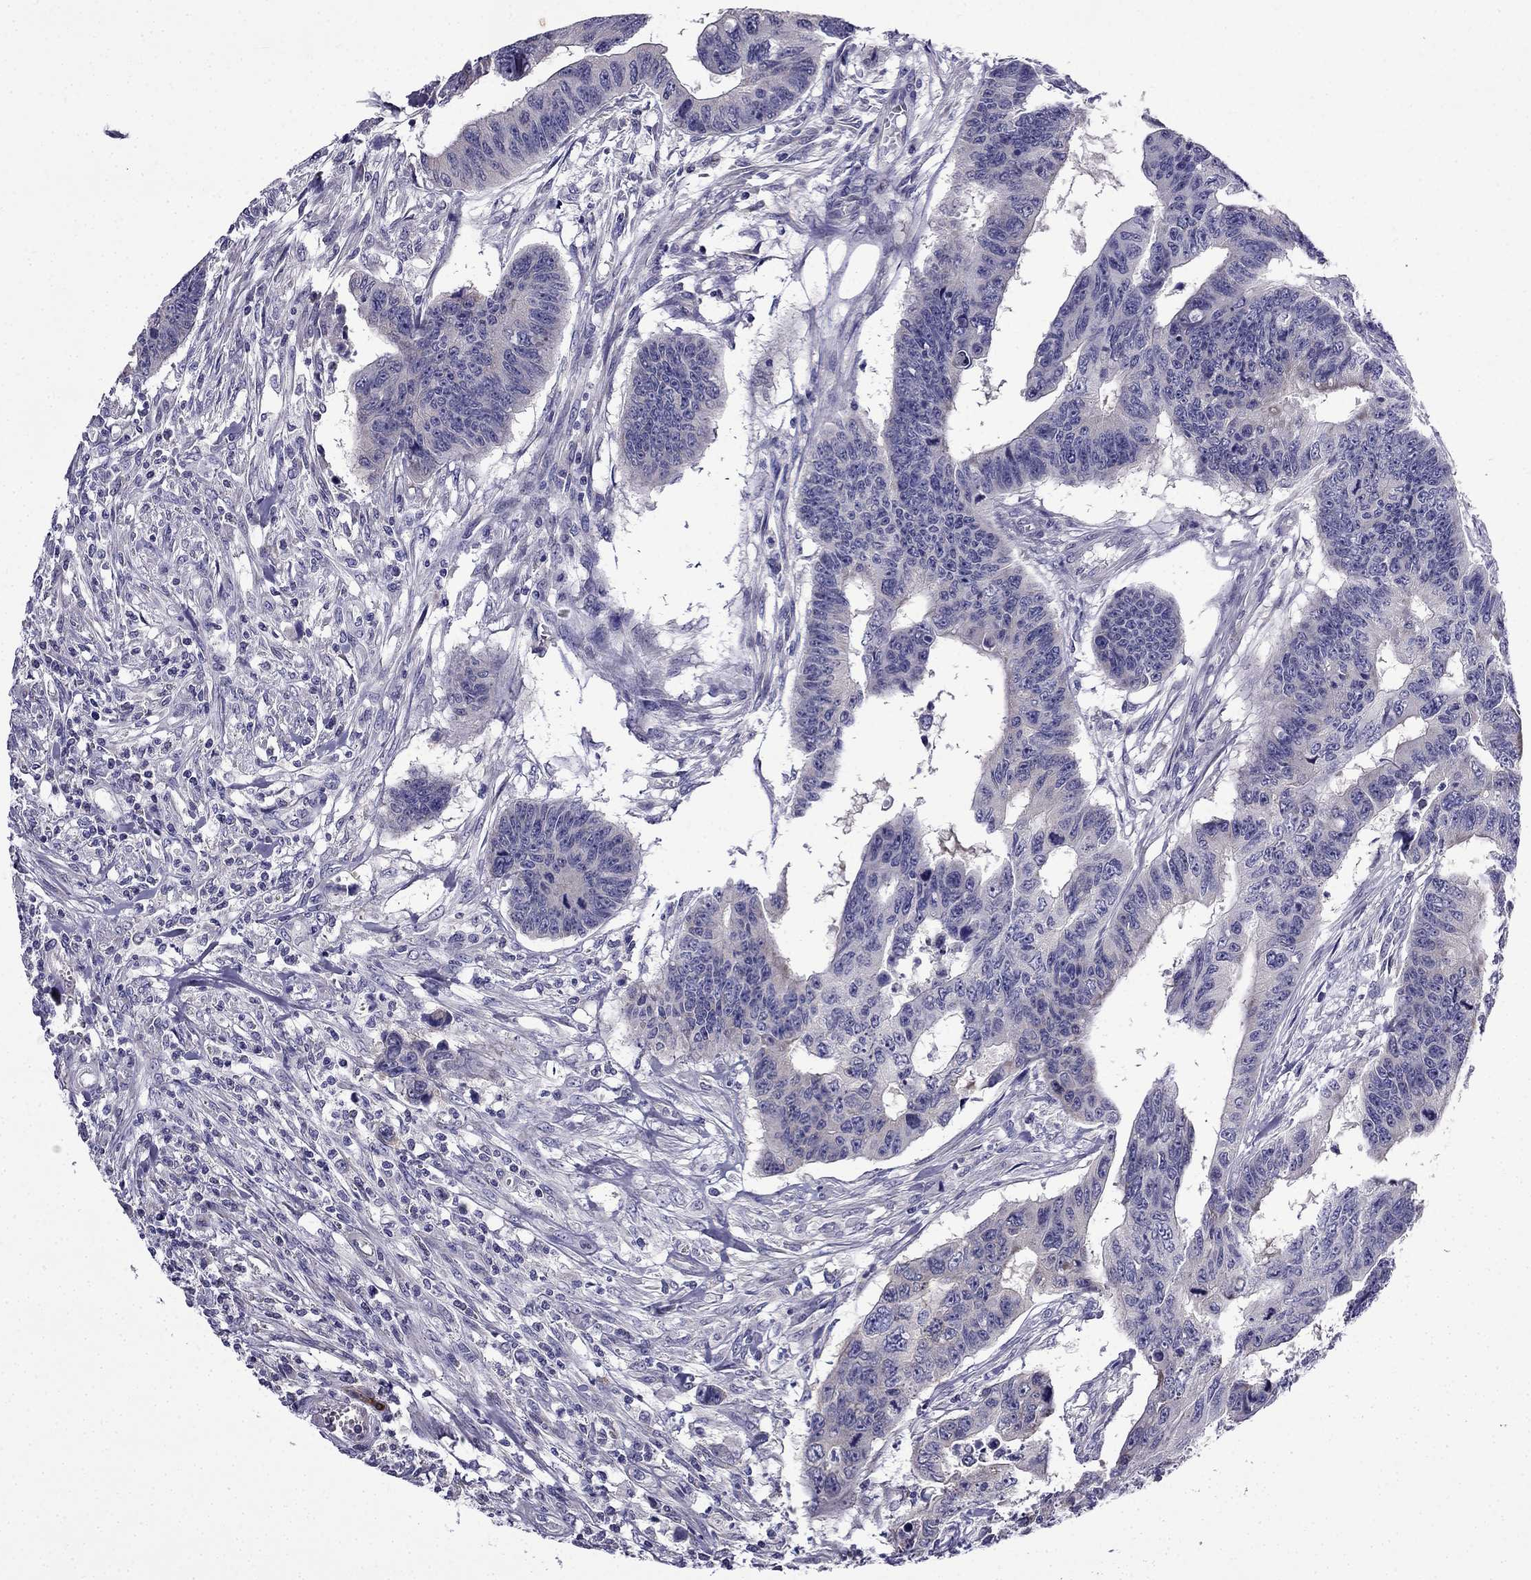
{"staining": {"intensity": "weak", "quantity": "<25%", "location": "cytoplasmic/membranous"}, "tissue": "colorectal cancer", "cell_type": "Tumor cells", "image_type": "cancer", "snomed": [{"axis": "morphology", "description": "Adenocarcinoma, NOS"}, {"axis": "topography", "description": "Rectum"}], "caption": "Human colorectal cancer stained for a protein using immunohistochemistry exhibits no positivity in tumor cells.", "gene": "PI16", "patient": {"sex": "female", "age": 85}}